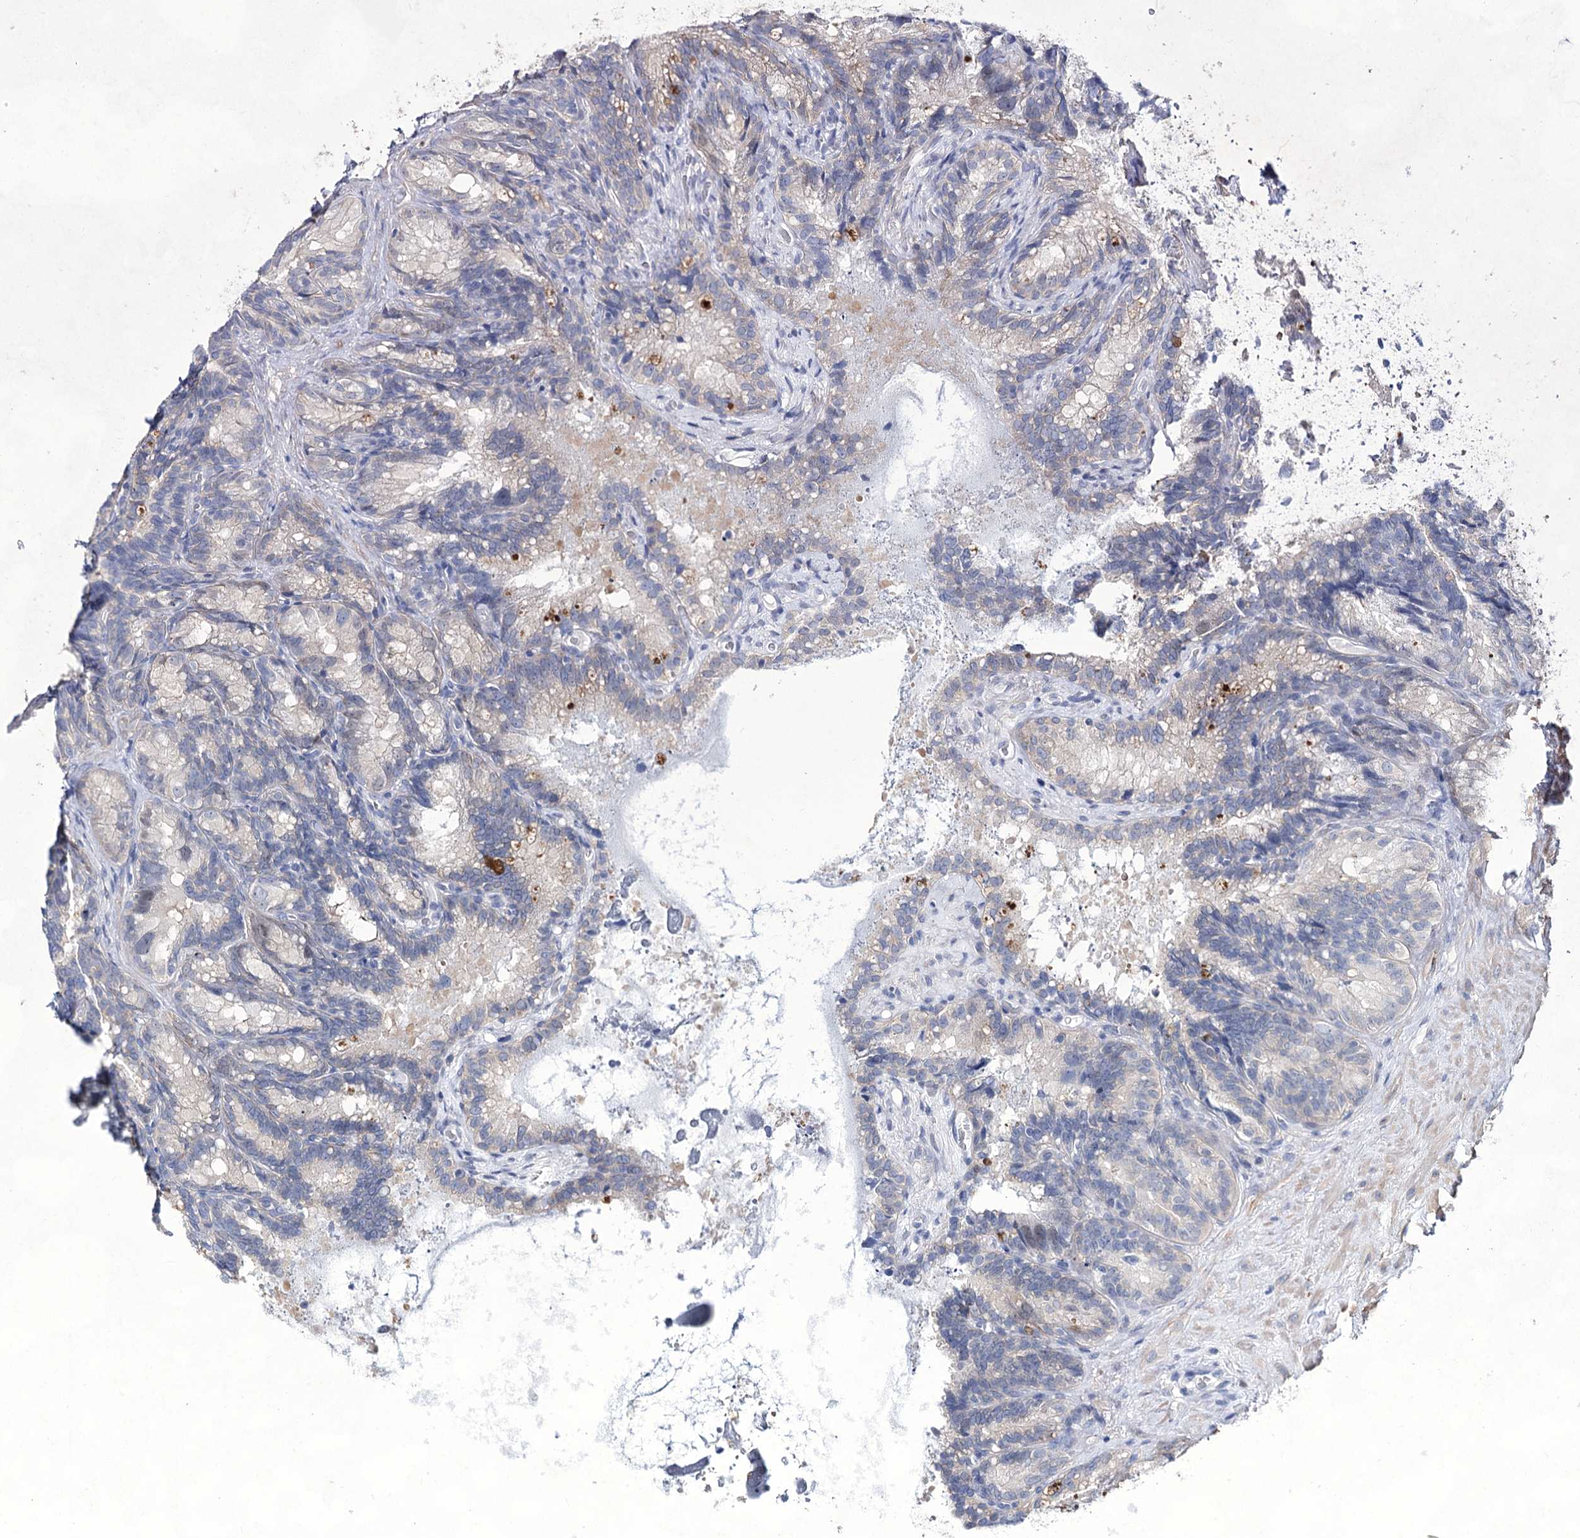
{"staining": {"intensity": "moderate", "quantity": "<25%", "location": "nuclear"}, "tissue": "seminal vesicle", "cell_type": "Glandular cells", "image_type": "normal", "snomed": [{"axis": "morphology", "description": "Normal tissue, NOS"}, {"axis": "topography", "description": "Seminal veicle"}], "caption": "Seminal vesicle was stained to show a protein in brown. There is low levels of moderate nuclear expression in approximately <25% of glandular cells. (DAB (3,3'-diaminobenzidine) IHC with brightfield microscopy, high magnification).", "gene": "UGDH", "patient": {"sex": "male", "age": 60}}